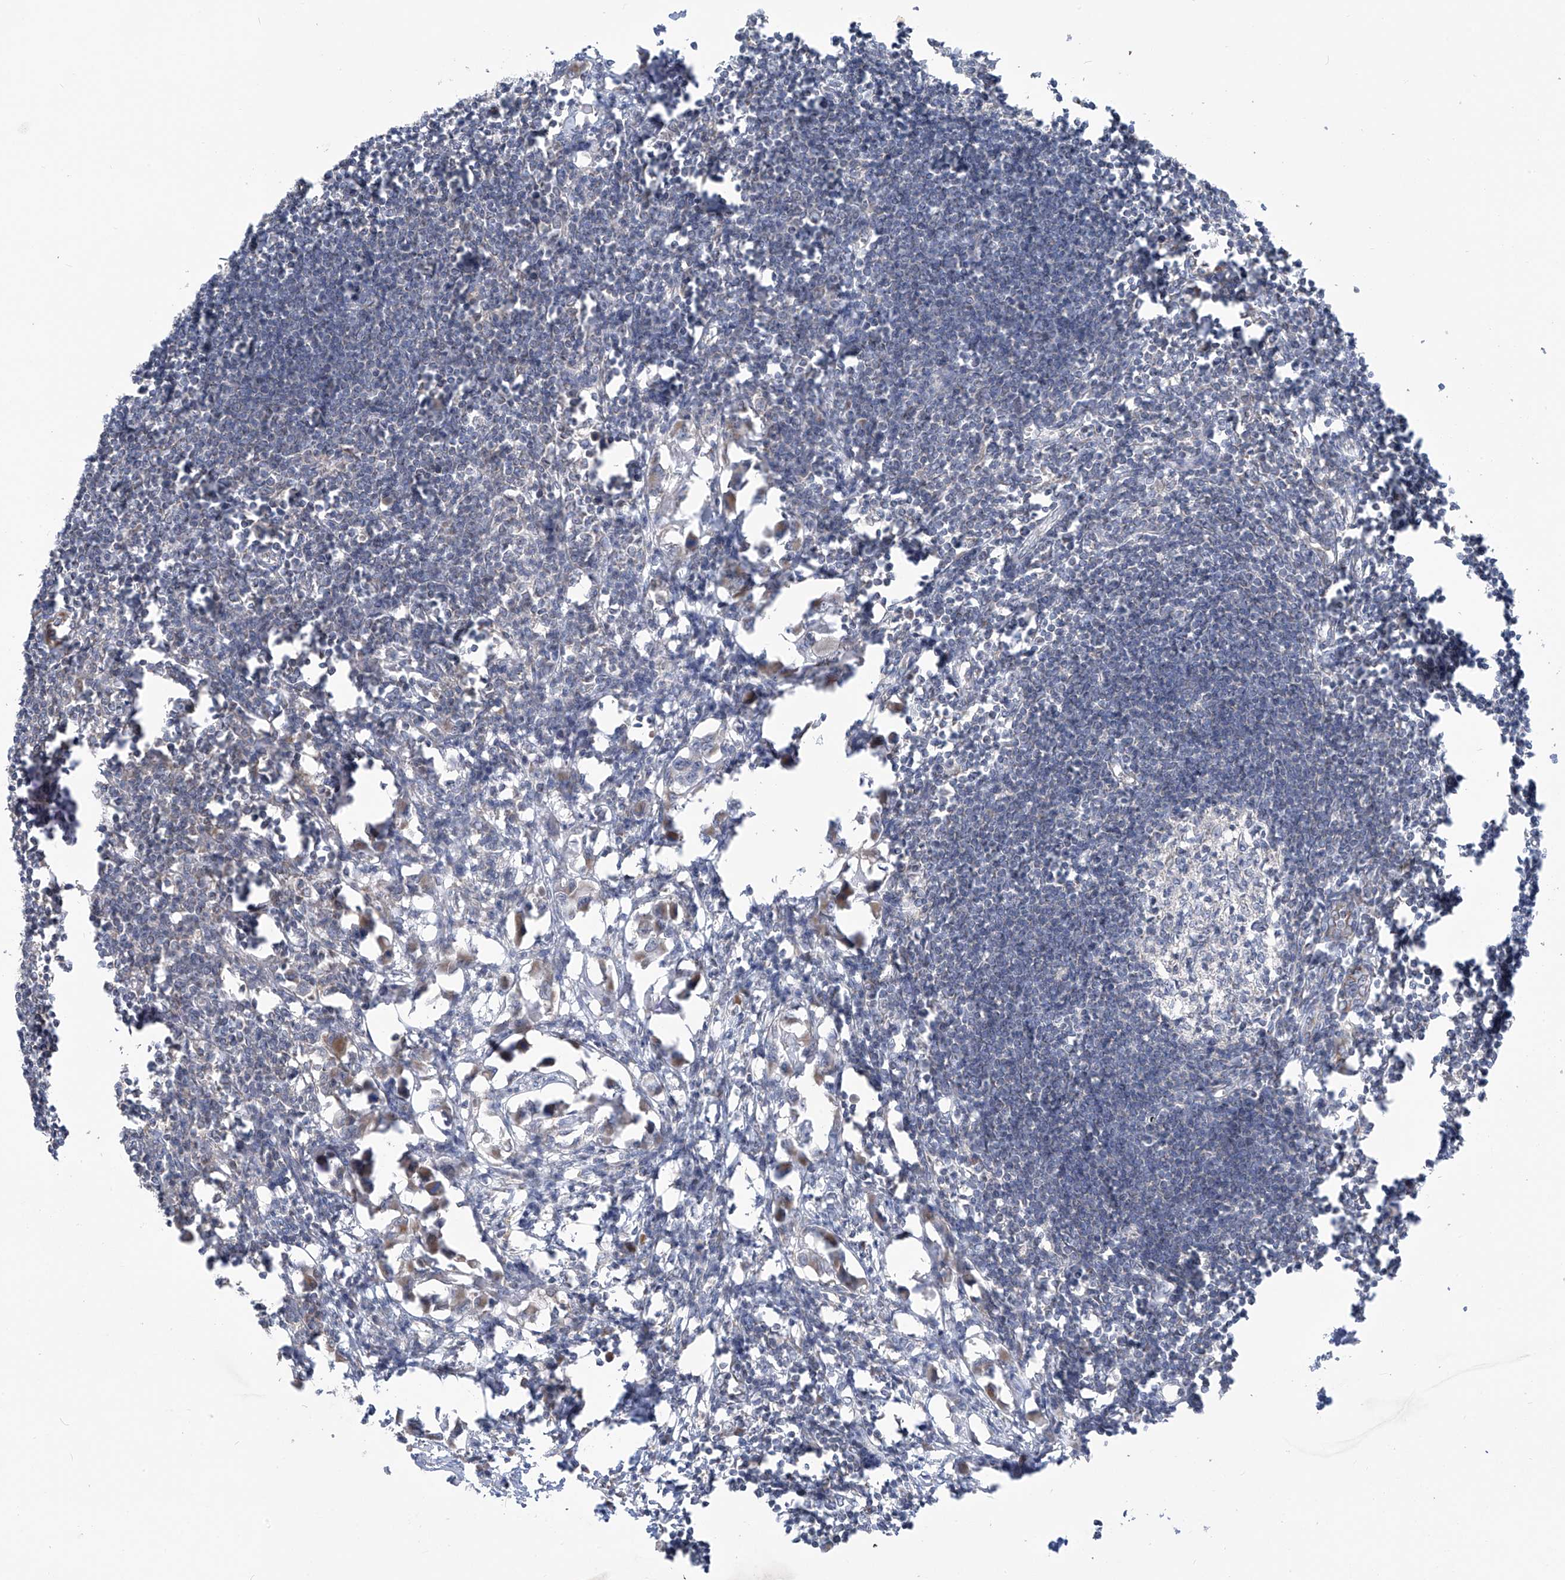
{"staining": {"intensity": "weak", "quantity": "<25%", "location": "cytoplasmic/membranous"}, "tissue": "lymph node", "cell_type": "Germinal center cells", "image_type": "normal", "snomed": [{"axis": "morphology", "description": "Normal tissue, NOS"}, {"axis": "morphology", "description": "Malignant melanoma, Metastatic site"}, {"axis": "topography", "description": "Lymph node"}], "caption": "Immunohistochemistry (IHC) of benign human lymph node displays no positivity in germinal center cells. The staining was performed using DAB (3,3'-diaminobenzidine) to visualize the protein expression in brown, while the nuclei were stained in blue with hematoxylin (Magnification: 20x).", "gene": "SCGB1D2", "patient": {"sex": "male", "age": 41}}